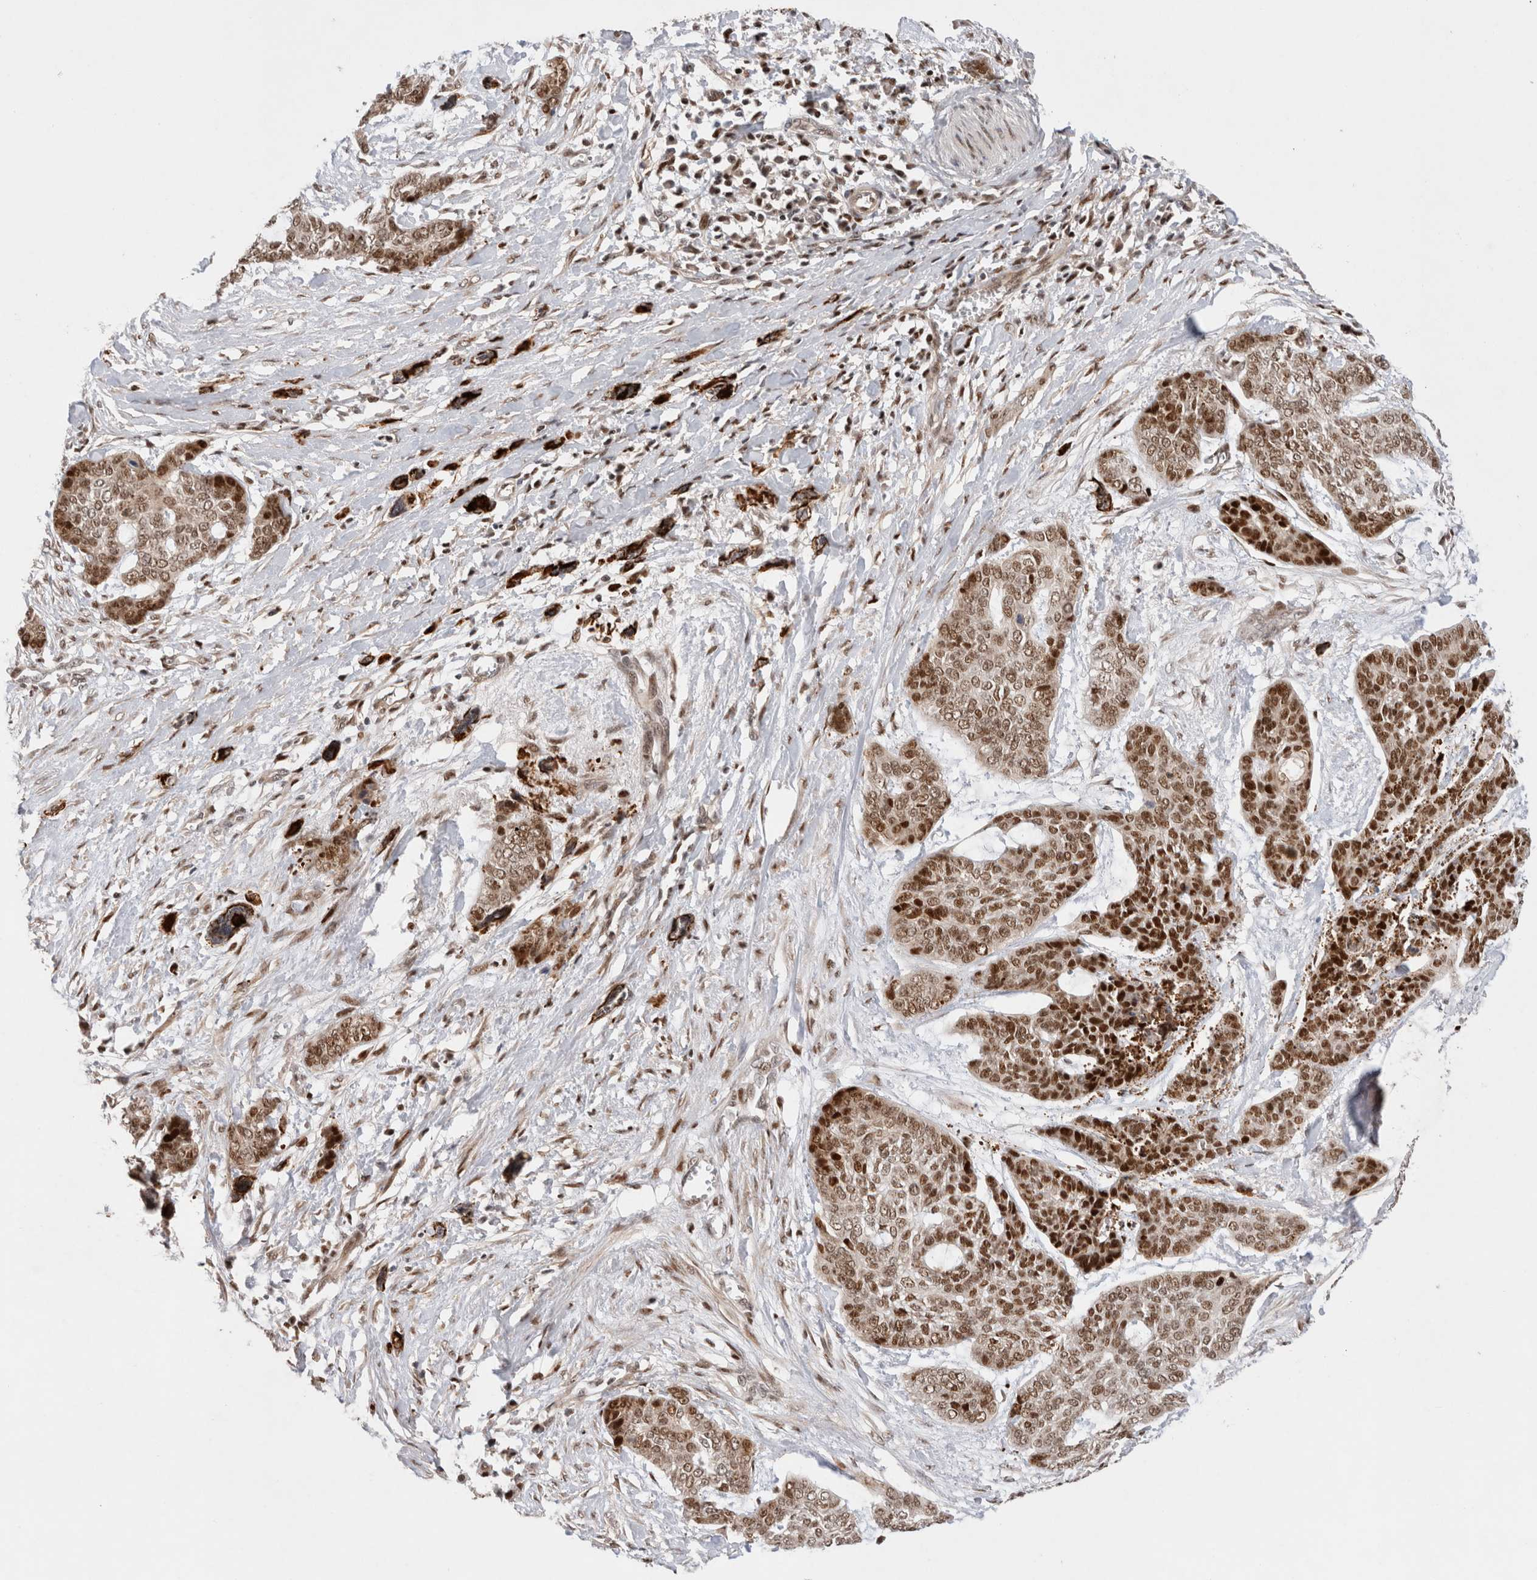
{"staining": {"intensity": "strong", "quantity": ">75%", "location": "nuclear"}, "tissue": "skin cancer", "cell_type": "Tumor cells", "image_type": "cancer", "snomed": [{"axis": "morphology", "description": "Basal cell carcinoma"}, {"axis": "topography", "description": "Skin"}], "caption": "This photomicrograph displays IHC staining of human skin cancer (basal cell carcinoma), with high strong nuclear positivity in approximately >75% of tumor cells.", "gene": "TCF4", "patient": {"sex": "female", "age": 64}}